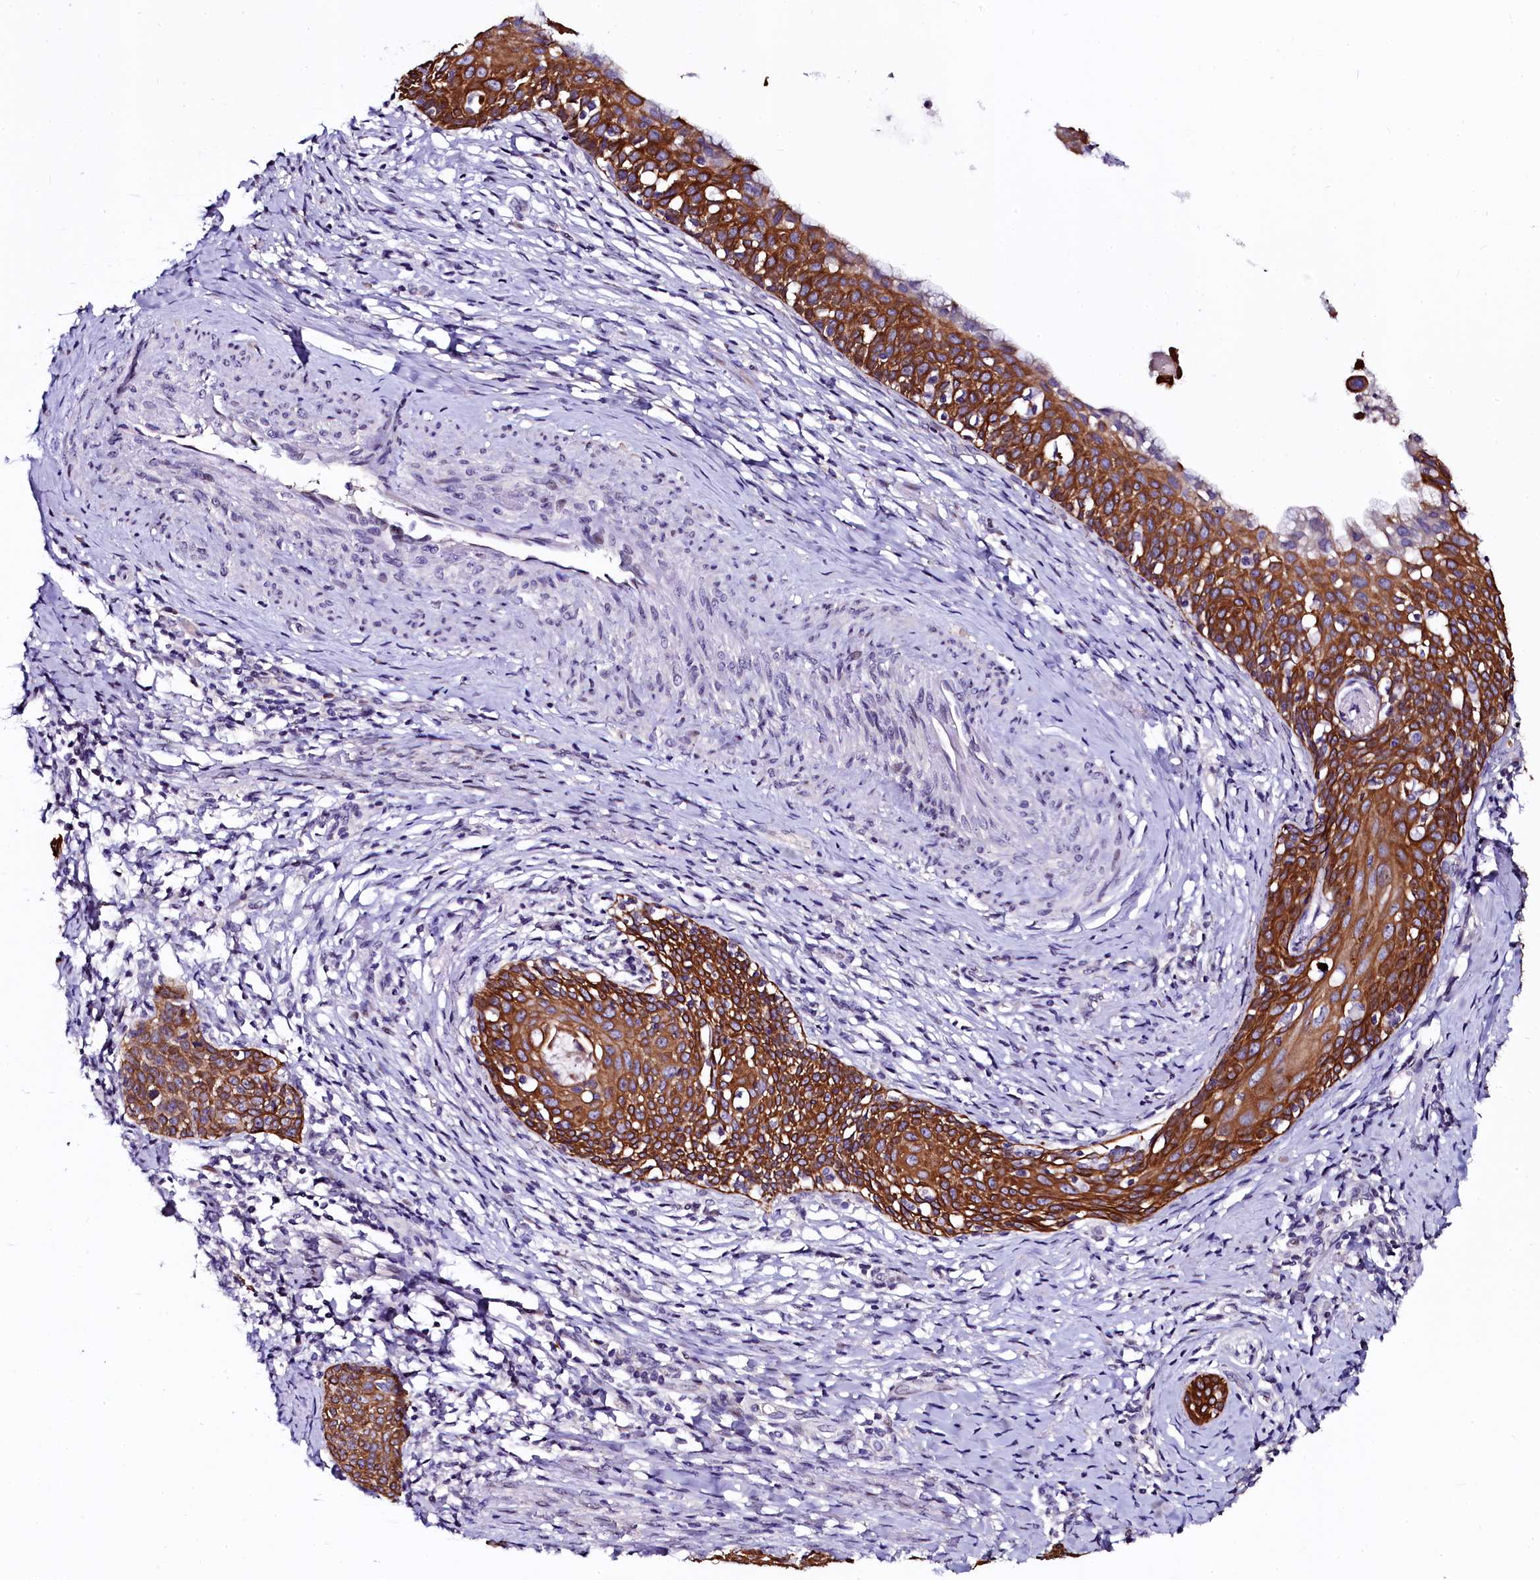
{"staining": {"intensity": "strong", "quantity": ">75%", "location": "cytoplasmic/membranous"}, "tissue": "cervical cancer", "cell_type": "Tumor cells", "image_type": "cancer", "snomed": [{"axis": "morphology", "description": "Squamous cell carcinoma, NOS"}, {"axis": "topography", "description": "Cervix"}], "caption": "About >75% of tumor cells in cervical cancer (squamous cell carcinoma) display strong cytoplasmic/membranous protein positivity as visualized by brown immunohistochemical staining.", "gene": "CTDSPL2", "patient": {"sex": "female", "age": 52}}